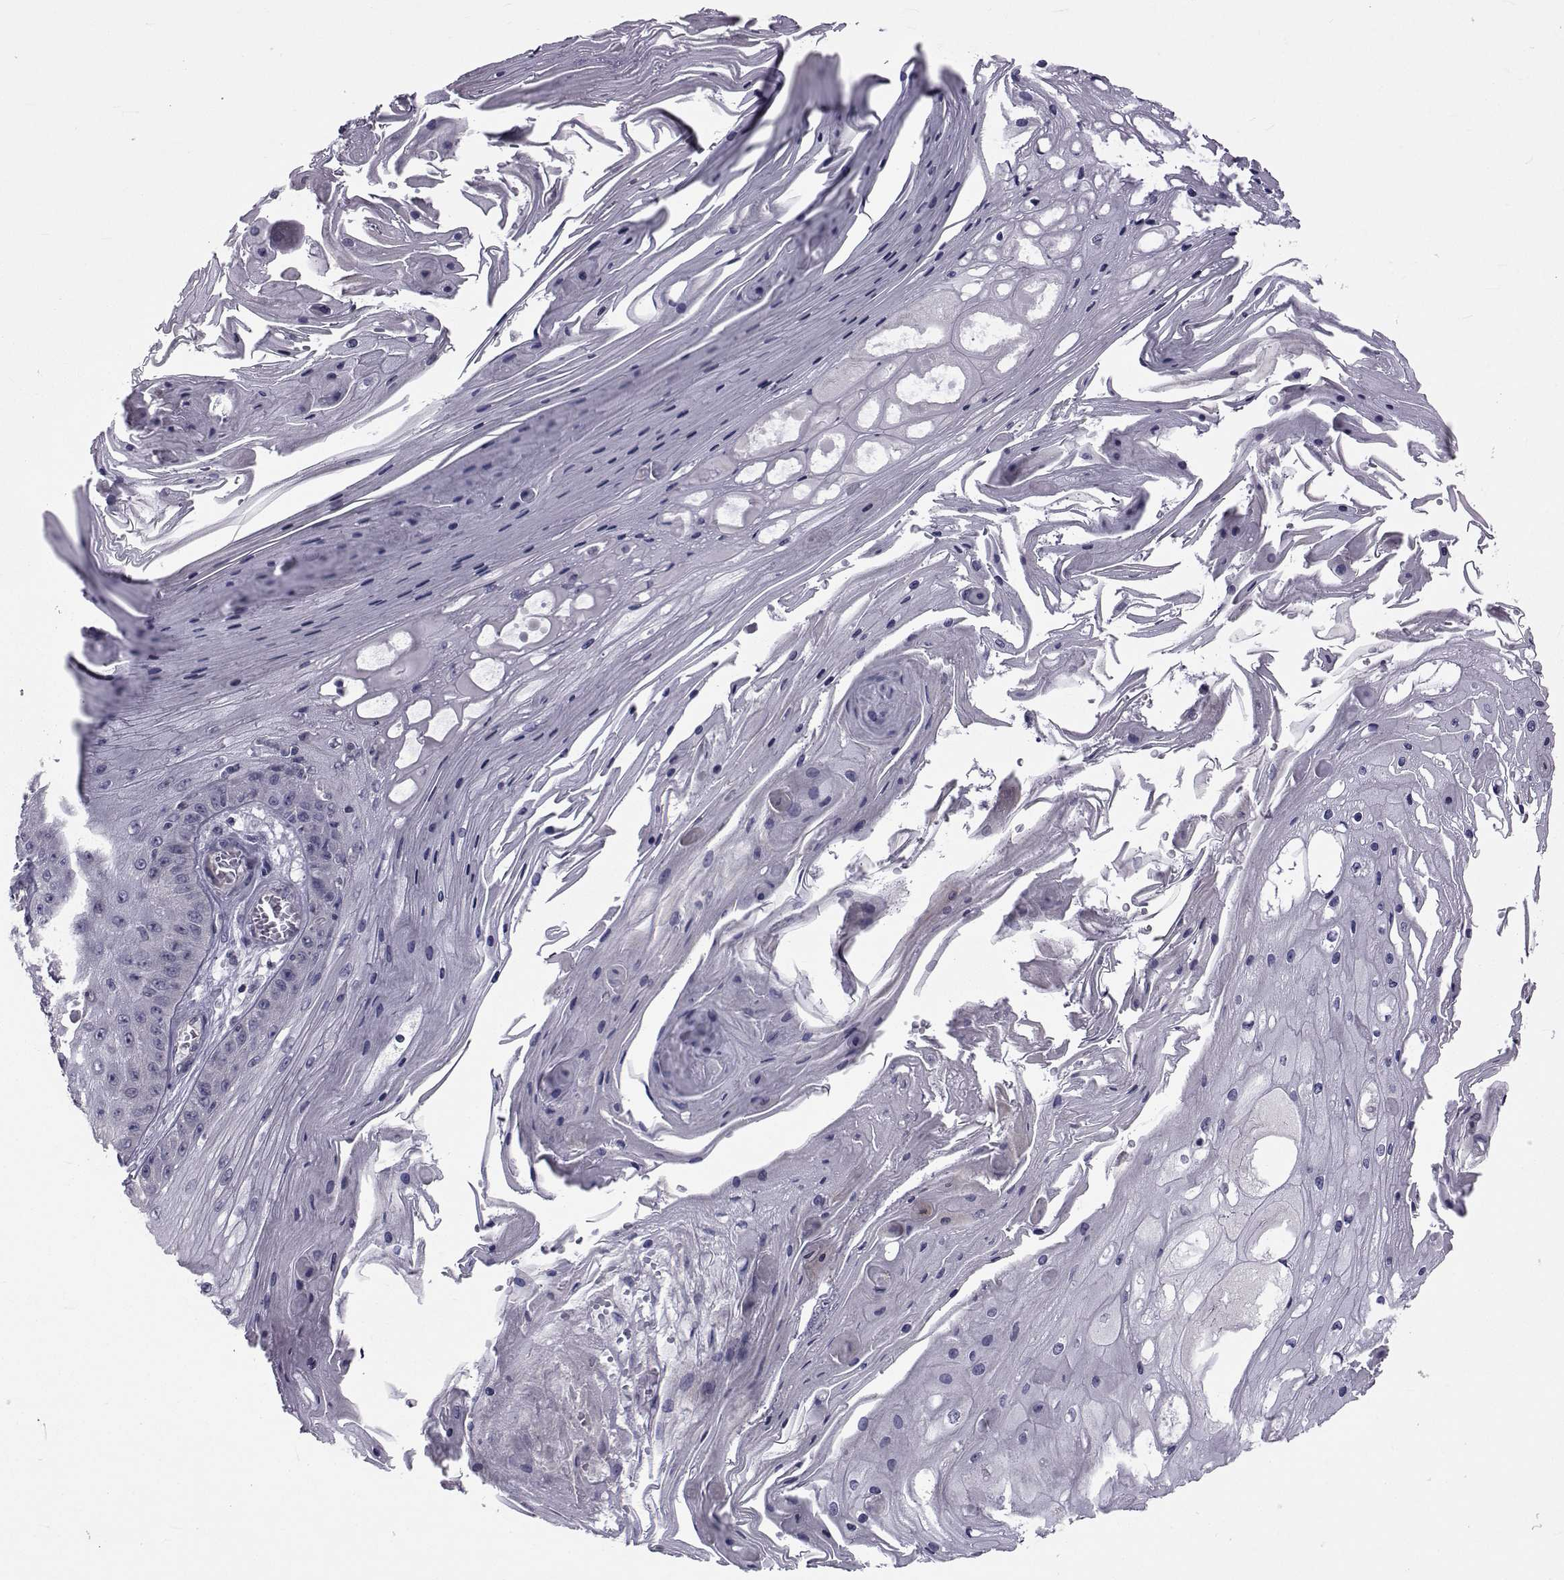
{"staining": {"intensity": "negative", "quantity": "none", "location": "none"}, "tissue": "skin cancer", "cell_type": "Tumor cells", "image_type": "cancer", "snomed": [{"axis": "morphology", "description": "Squamous cell carcinoma, NOS"}, {"axis": "topography", "description": "Skin"}], "caption": "Squamous cell carcinoma (skin) was stained to show a protein in brown. There is no significant expression in tumor cells.", "gene": "CFAP74", "patient": {"sex": "male", "age": 70}}